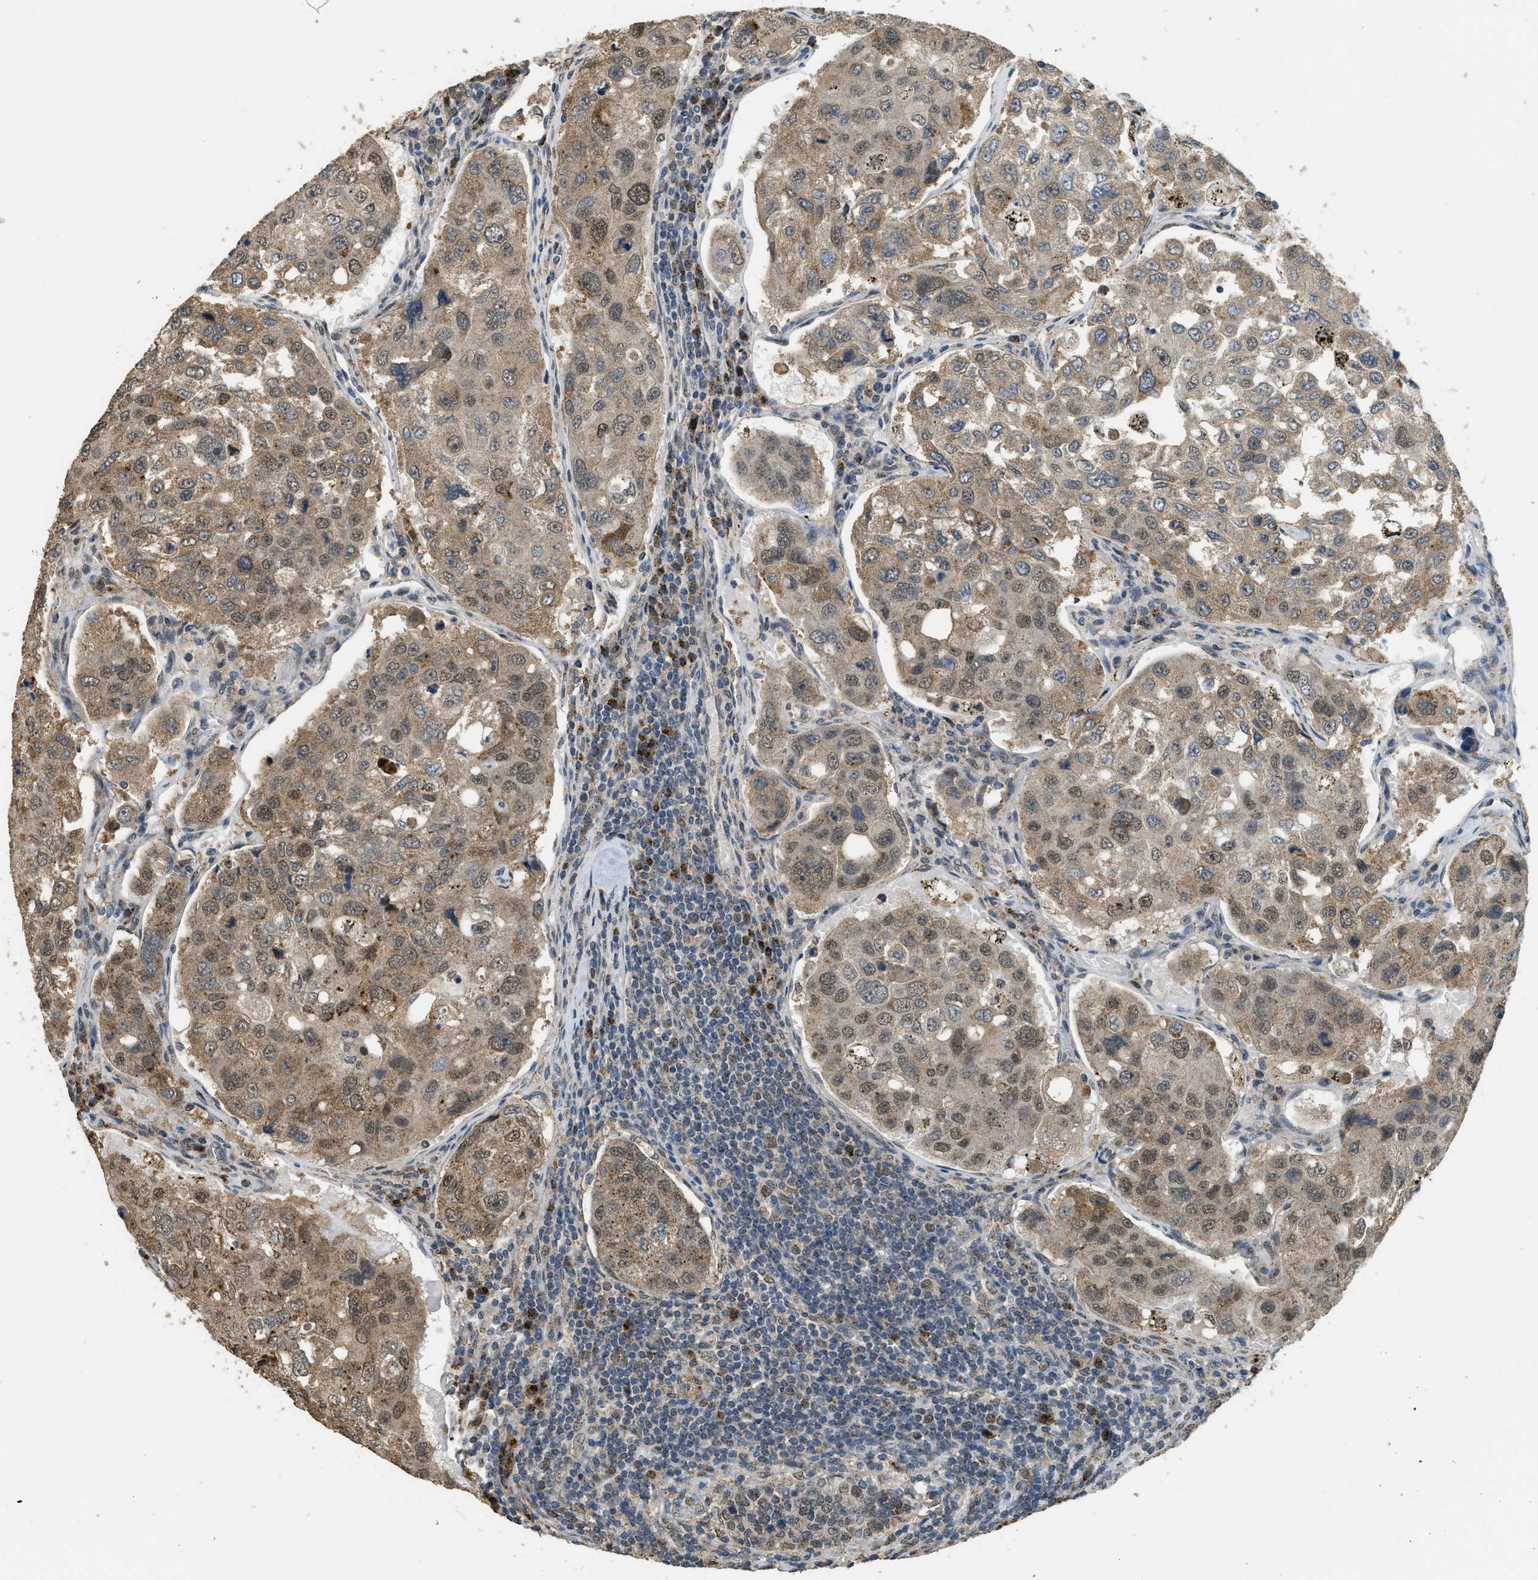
{"staining": {"intensity": "moderate", "quantity": ">75%", "location": "cytoplasmic/membranous,nuclear"}, "tissue": "urothelial cancer", "cell_type": "Tumor cells", "image_type": "cancer", "snomed": [{"axis": "morphology", "description": "Urothelial carcinoma, High grade"}, {"axis": "topography", "description": "Lymph node"}, {"axis": "topography", "description": "Urinary bladder"}], "caption": "The immunohistochemical stain shows moderate cytoplasmic/membranous and nuclear staining in tumor cells of urothelial cancer tissue. The protein of interest is shown in brown color, while the nuclei are stained blue.", "gene": "IPO7", "patient": {"sex": "male", "age": 51}}